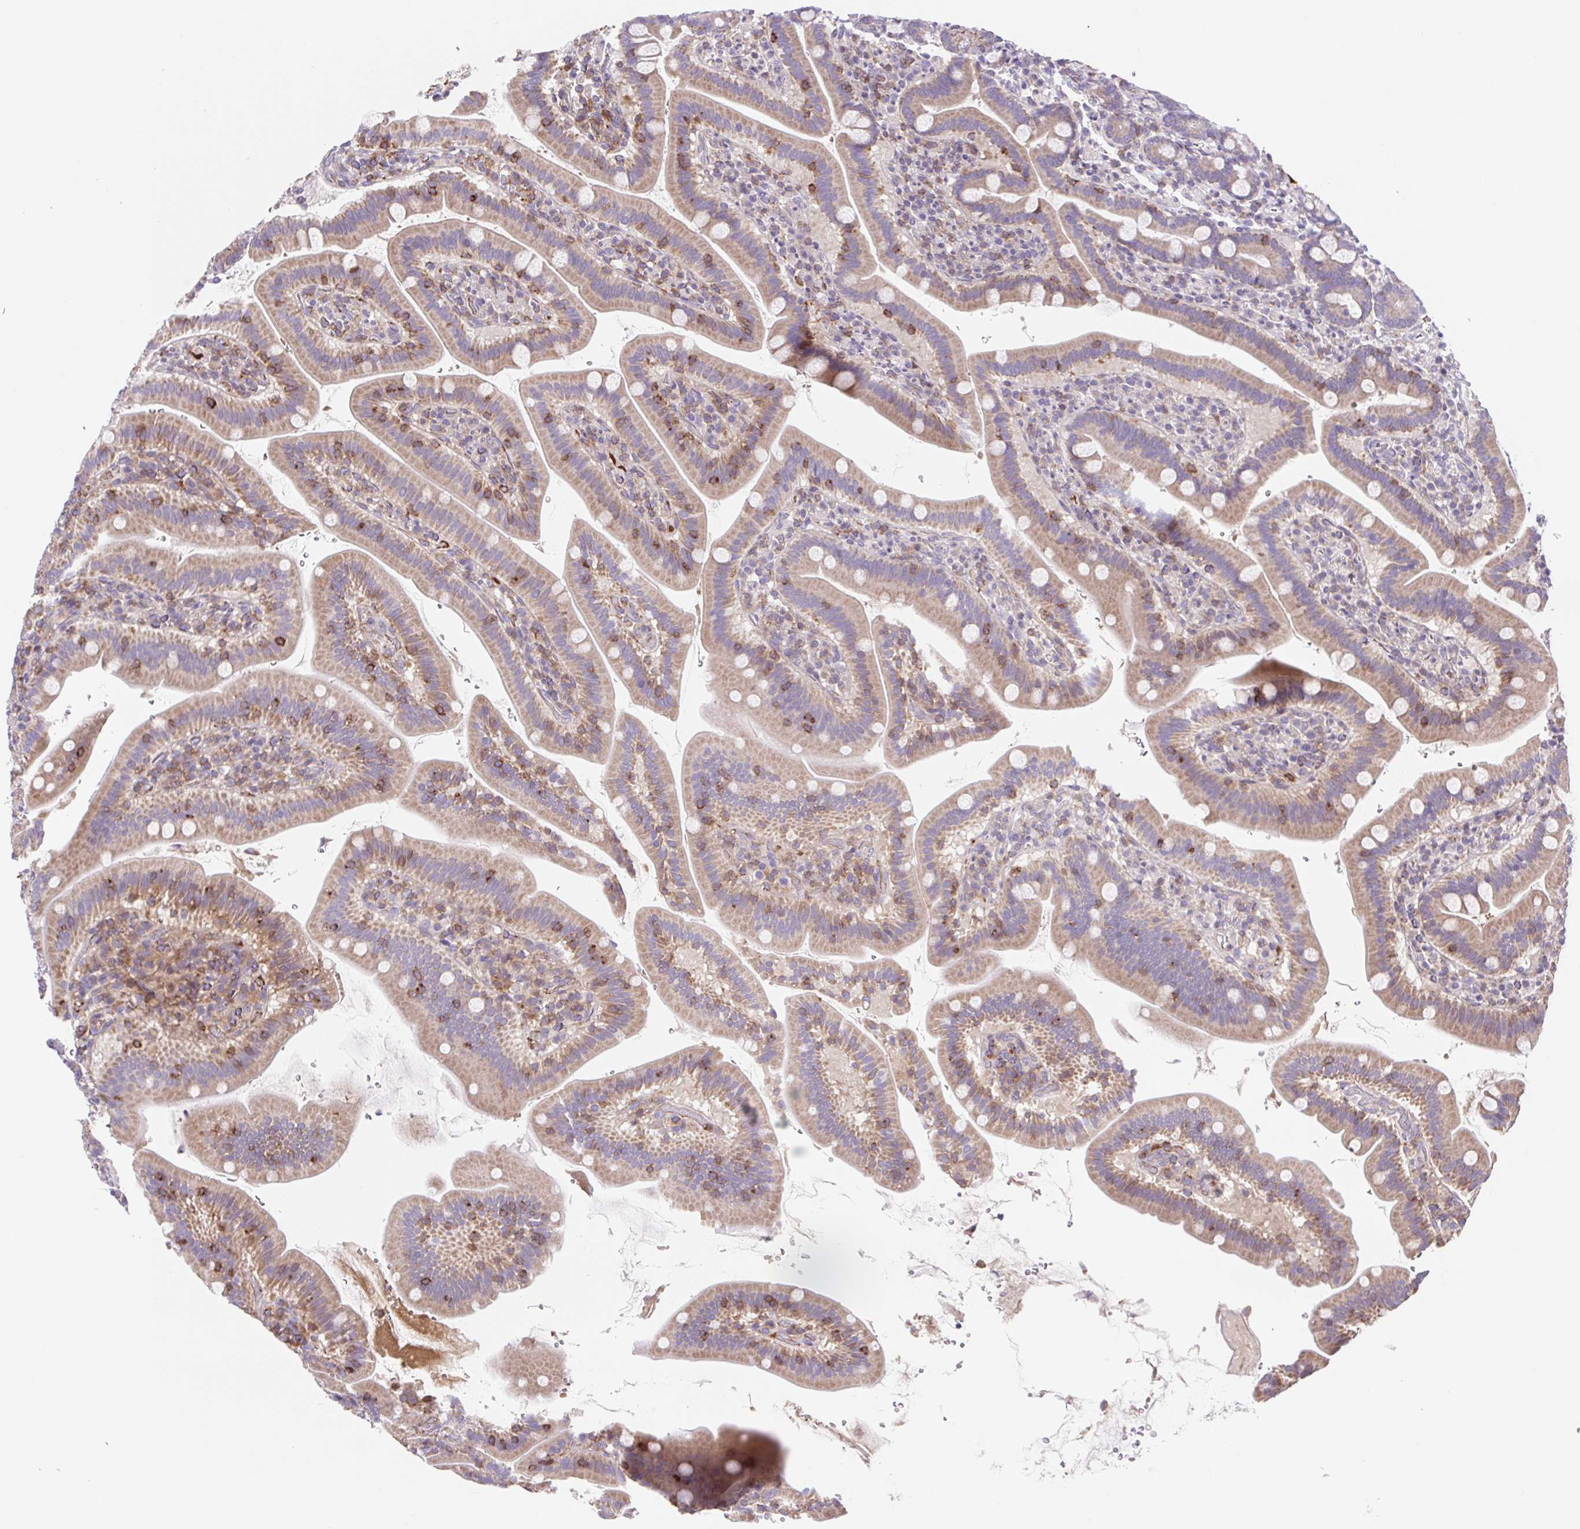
{"staining": {"intensity": "moderate", "quantity": "25%-75%", "location": "cytoplasmic/membranous"}, "tissue": "small intestine", "cell_type": "Glandular cells", "image_type": "normal", "snomed": [{"axis": "morphology", "description": "Normal tissue, NOS"}, {"axis": "topography", "description": "Small intestine"}], "caption": "Protein expression analysis of normal small intestine shows moderate cytoplasmic/membranous expression in approximately 25%-75% of glandular cells.", "gene": "TPRG1", "patient": {"sex": "male", "age": 26}}